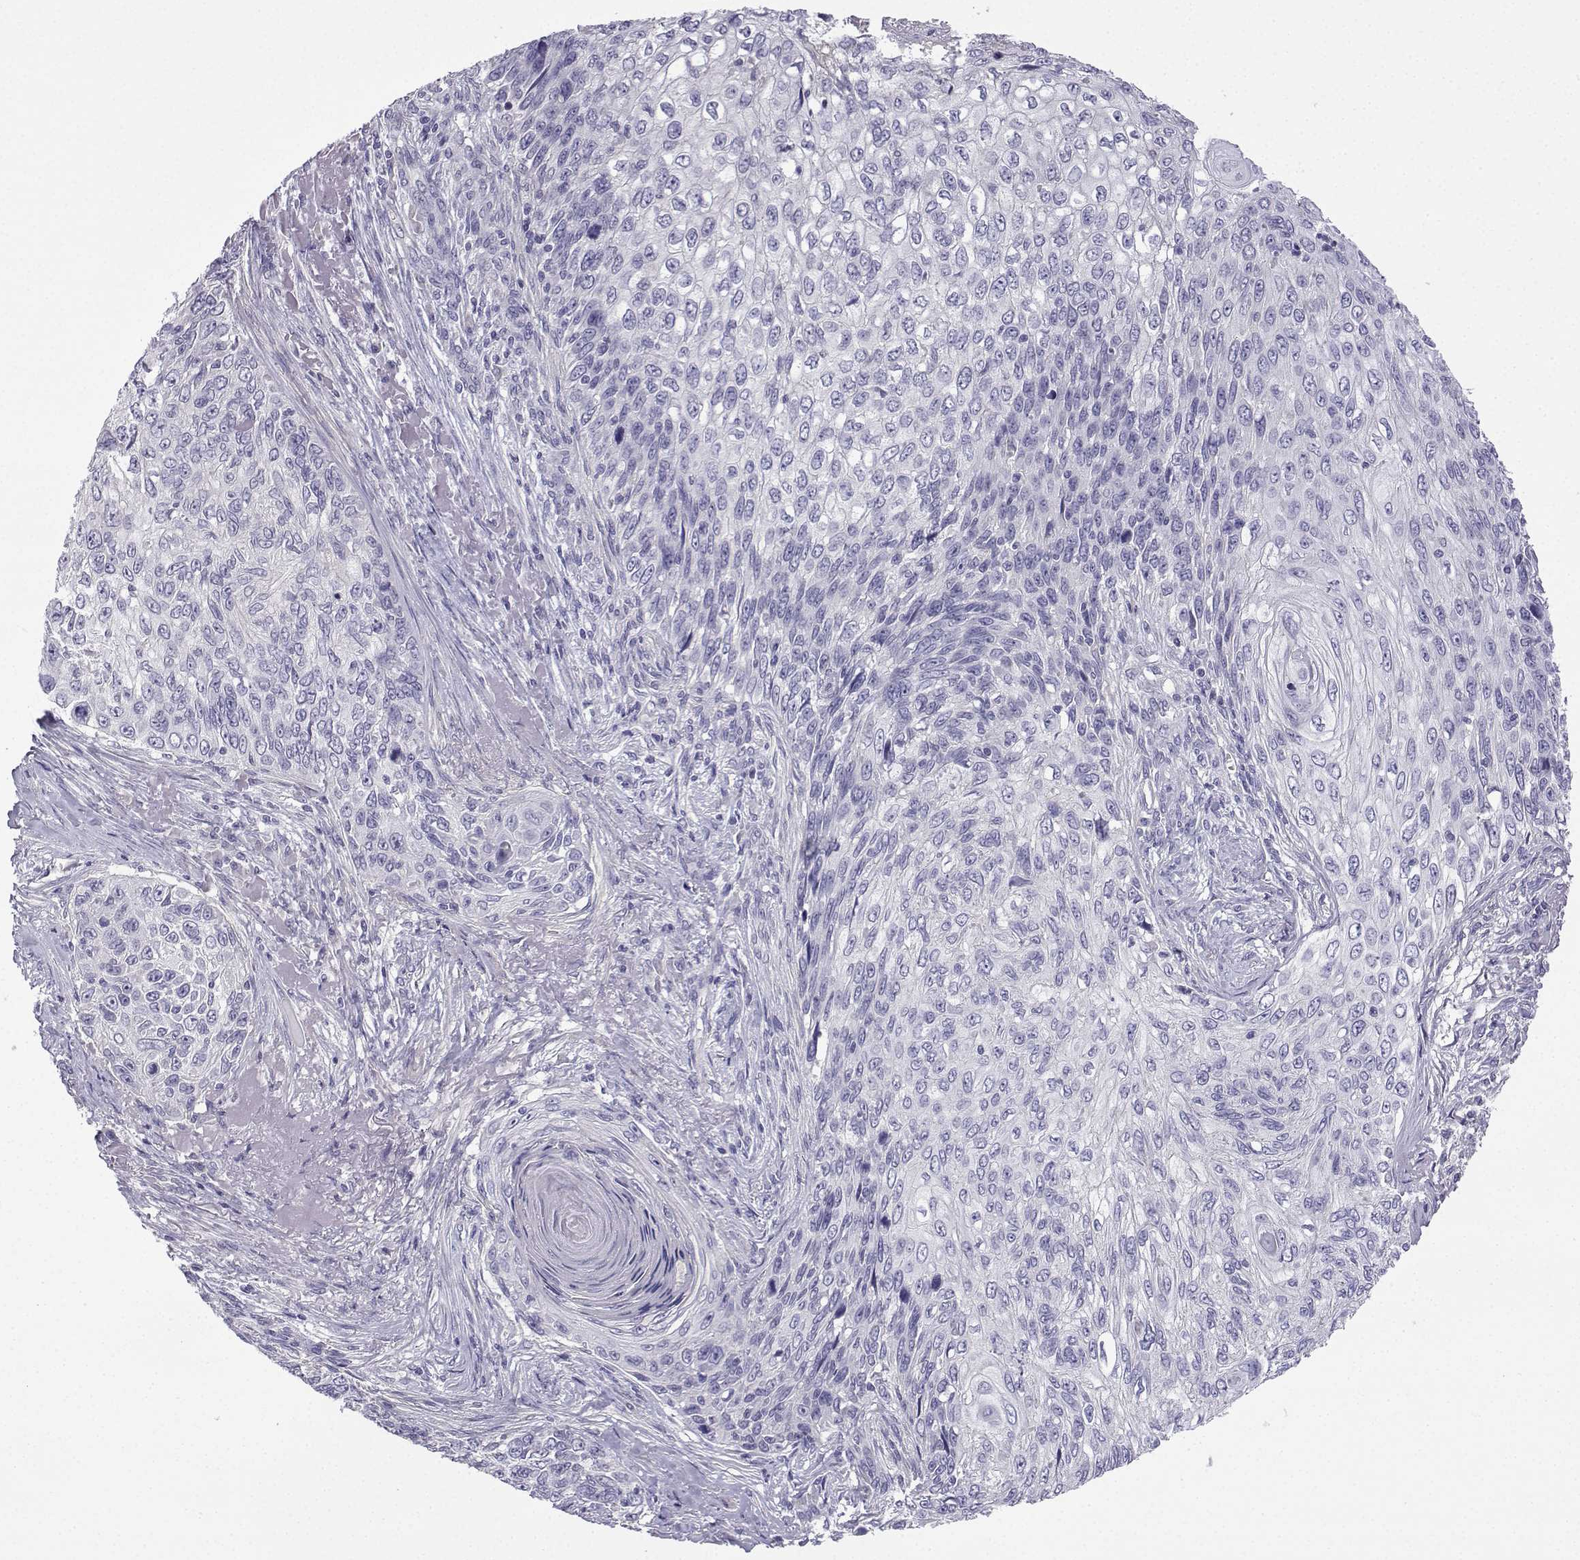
{"staining": {"intensity": "negative", "quantity": "none", "location": "none"}, "tissue": "skin cancer", "cell_type": "Tumor cells", "image_type": "cancer", "snomed": [{"axis": "morphology", "description": "Squamous cell carcinoma, NOS"}, {"axis": "topography", "description": "Skin"}], "caption": "A photomicrograph of squamous cell carcinoma (skin) stained for a protein demonstrates no brown staining in tumor cells. (DAB (3,3'-diaminobenzidine) IHC, high magnification).", "gene": "SPACA7", "patient": {"sex": "male", "age": 92}}